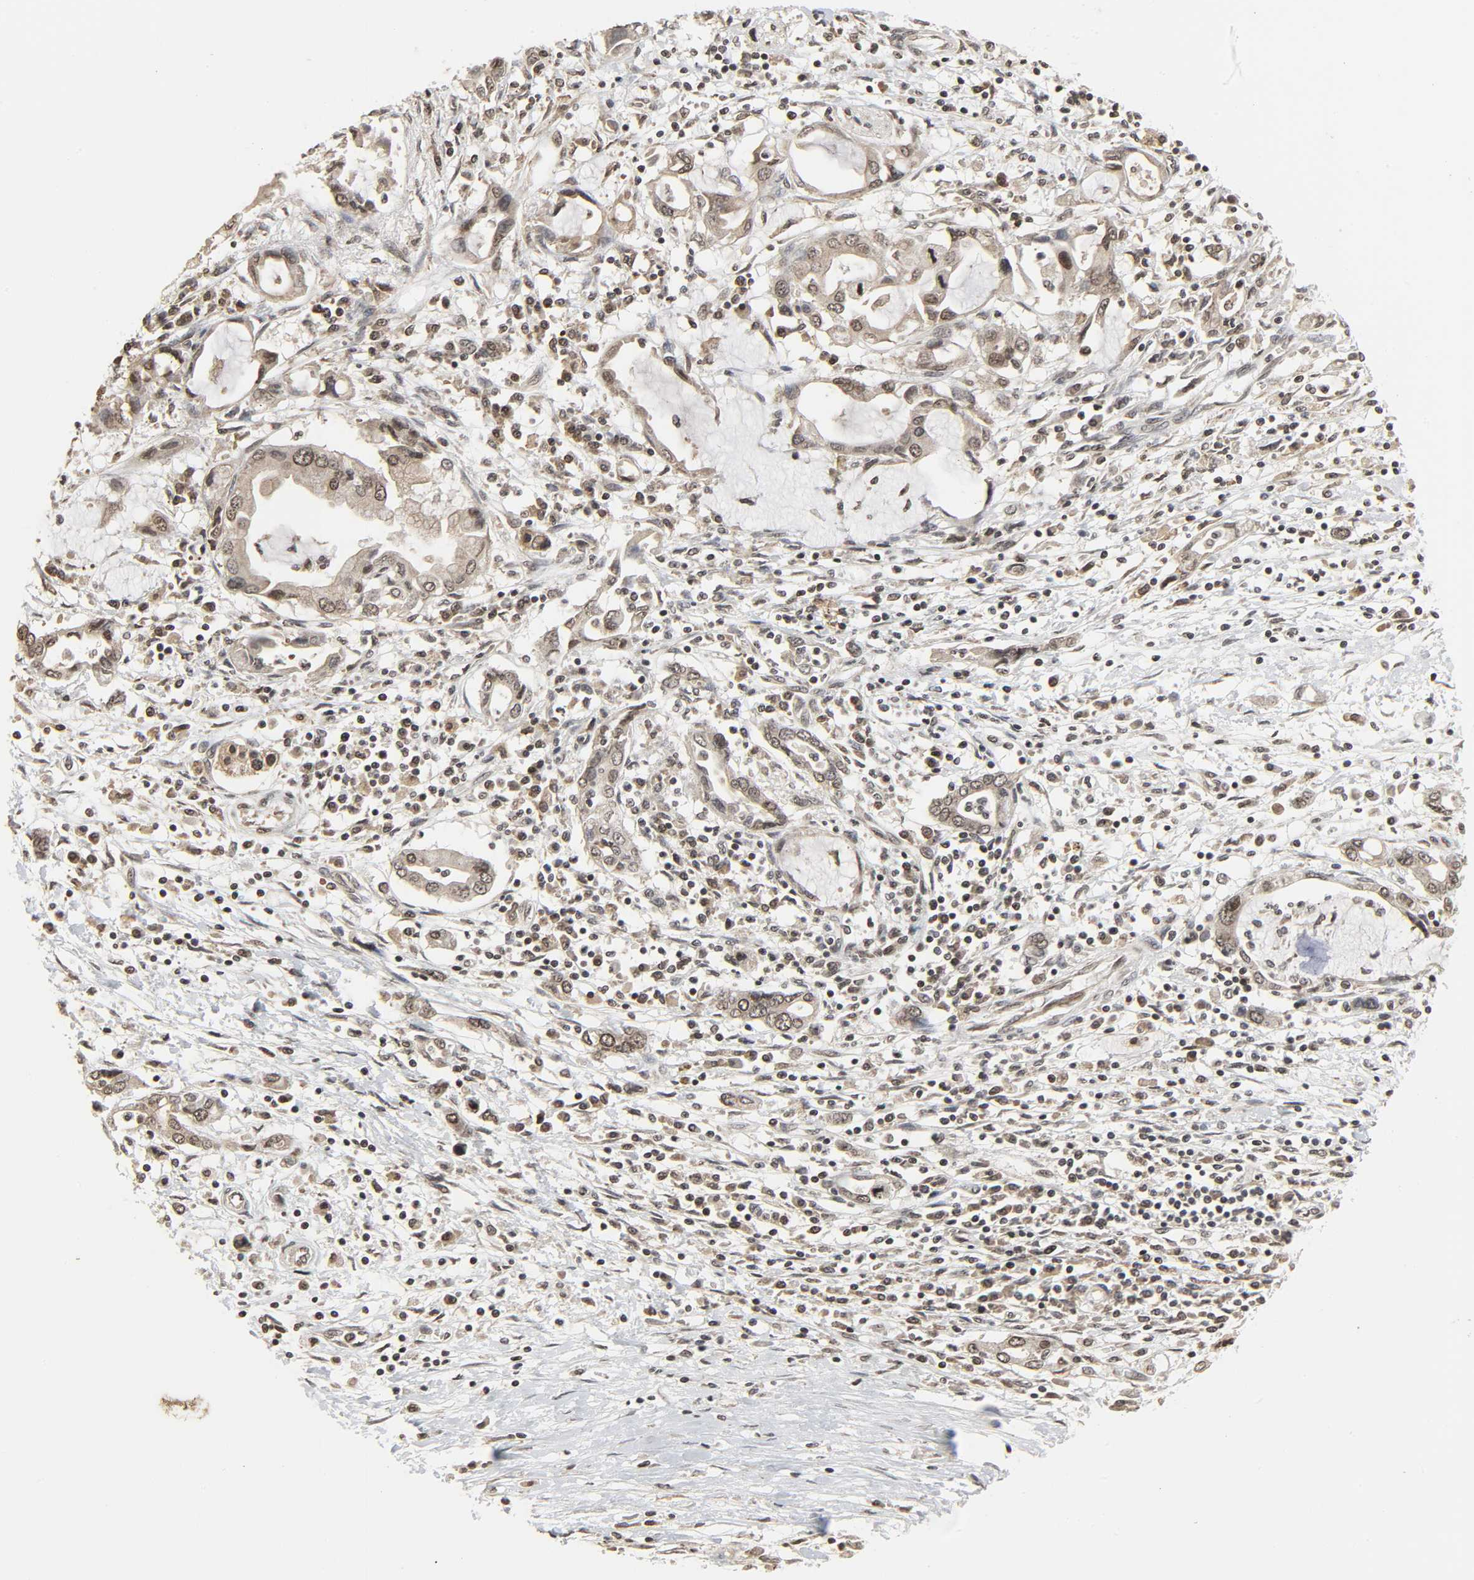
{"staining": {"intensity": "moderate", "quantity": "25%-75%", "location": "nuclear"}, "tissue": "pancreatic cancer", "cell_type": "Tumor cells", "image_type": "cancer", "snomed": [{"axis": "morphology", "description": "Adenocarcinoma, NOS"}, {"axis": "topography", "description": "Pancreas"}], "caption": "Brown immunohistochemical staining in human adenocarcinoma (pancreatic) reveals moderate nuclear staining in about 25%-75% of tumor cells.", "gene": "XRCC1", "patient": {"sex": "female", "age": 57}}